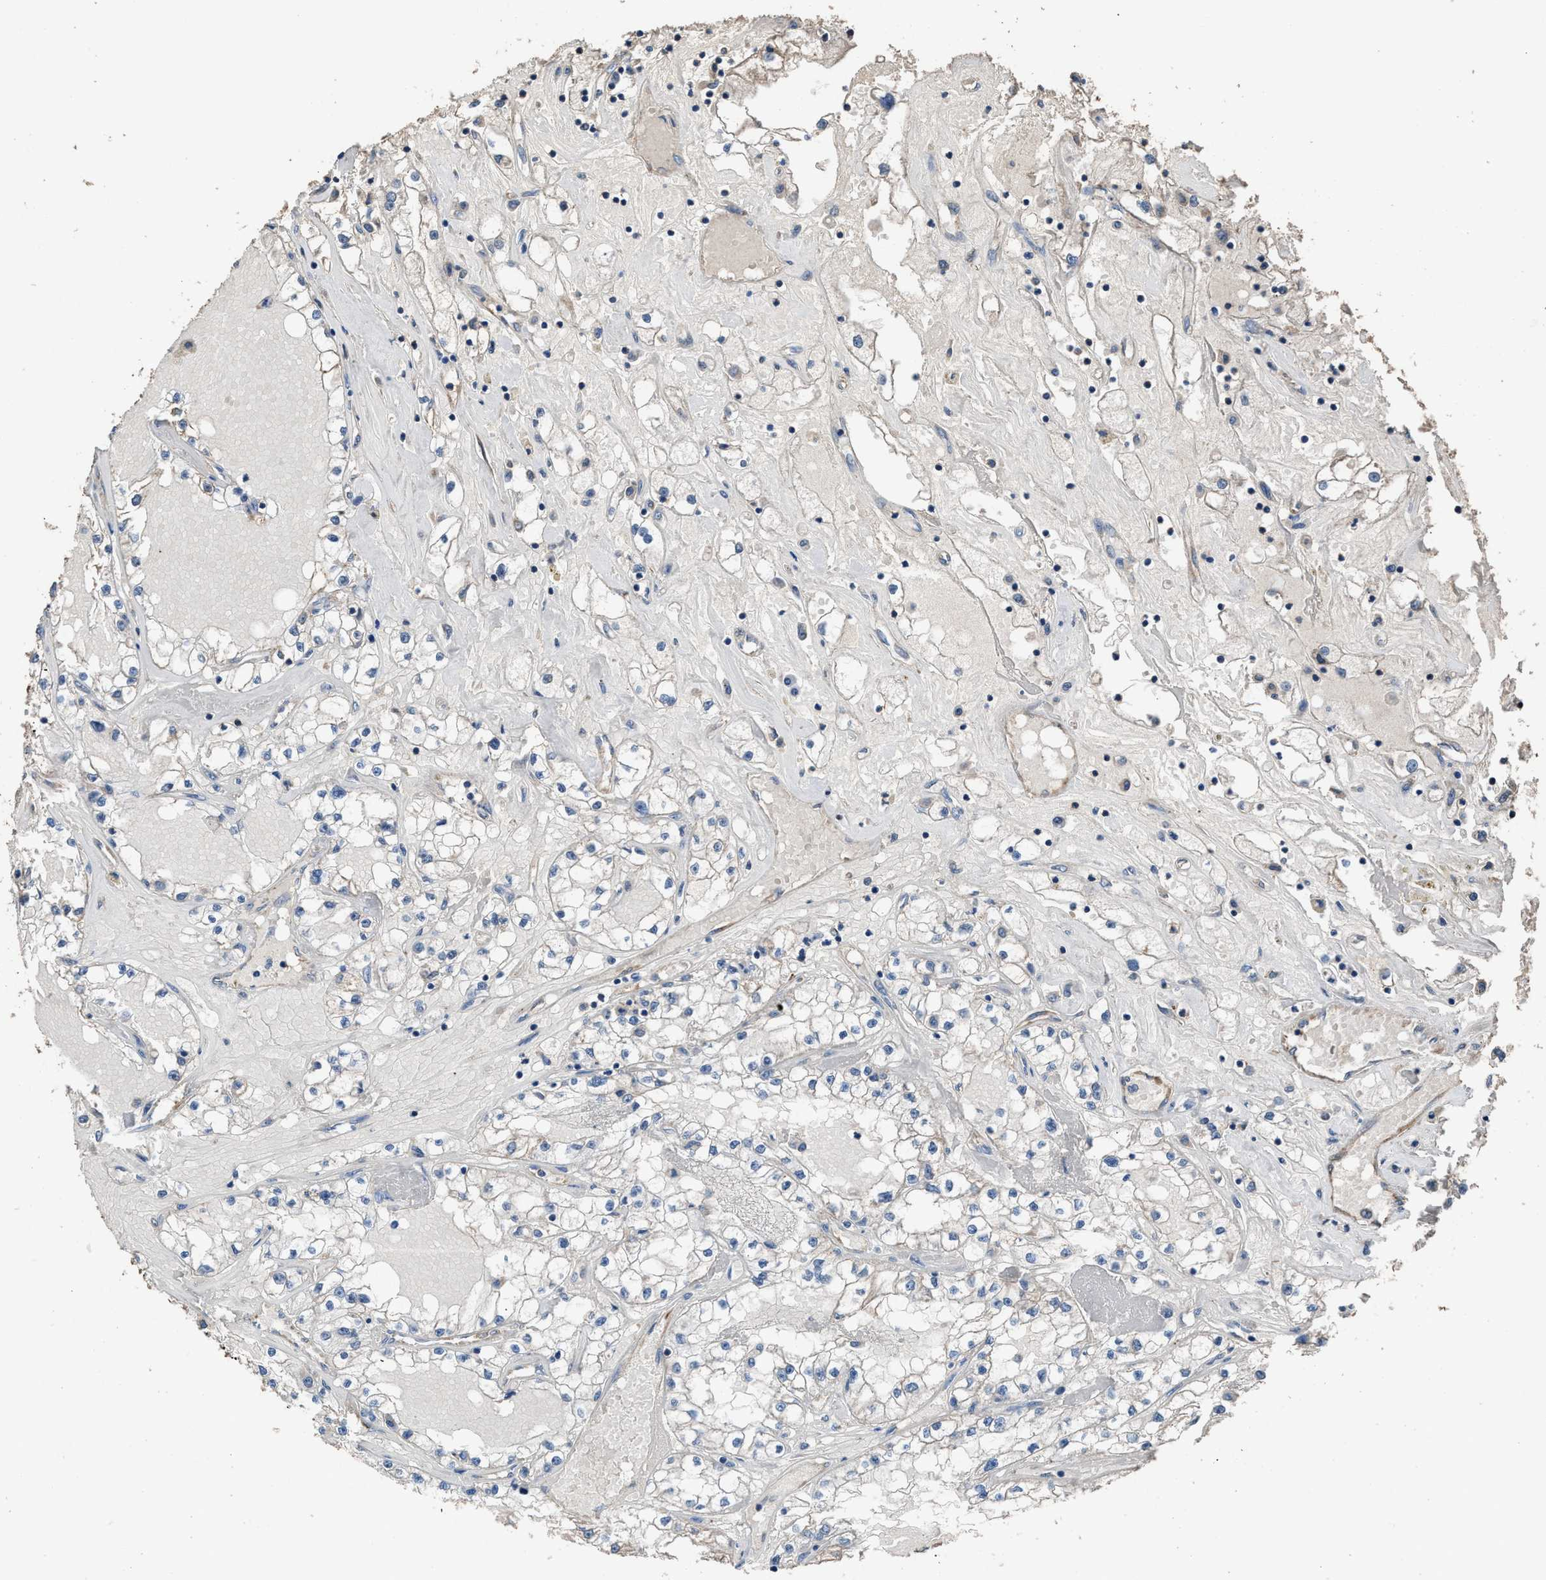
{"staining": {"intensity": "negative", "quantity": "none", "location": "none"}, "tissue": "renal cancer", "cell_type": "Tumor cells", "image_type": "cancer", "snomed": [{"axis": "morphology", "description": "Adenocarcinoma, NOS"}, {"axis": "topography", "description": "Kidney"}], "caption": "DAB immunohistochemical staining of human adenocarcinoma (renal) shows no significant expression in tumor cells.", "gene": "ITSN1", "patient": {"sex": "male", "age": 56}}